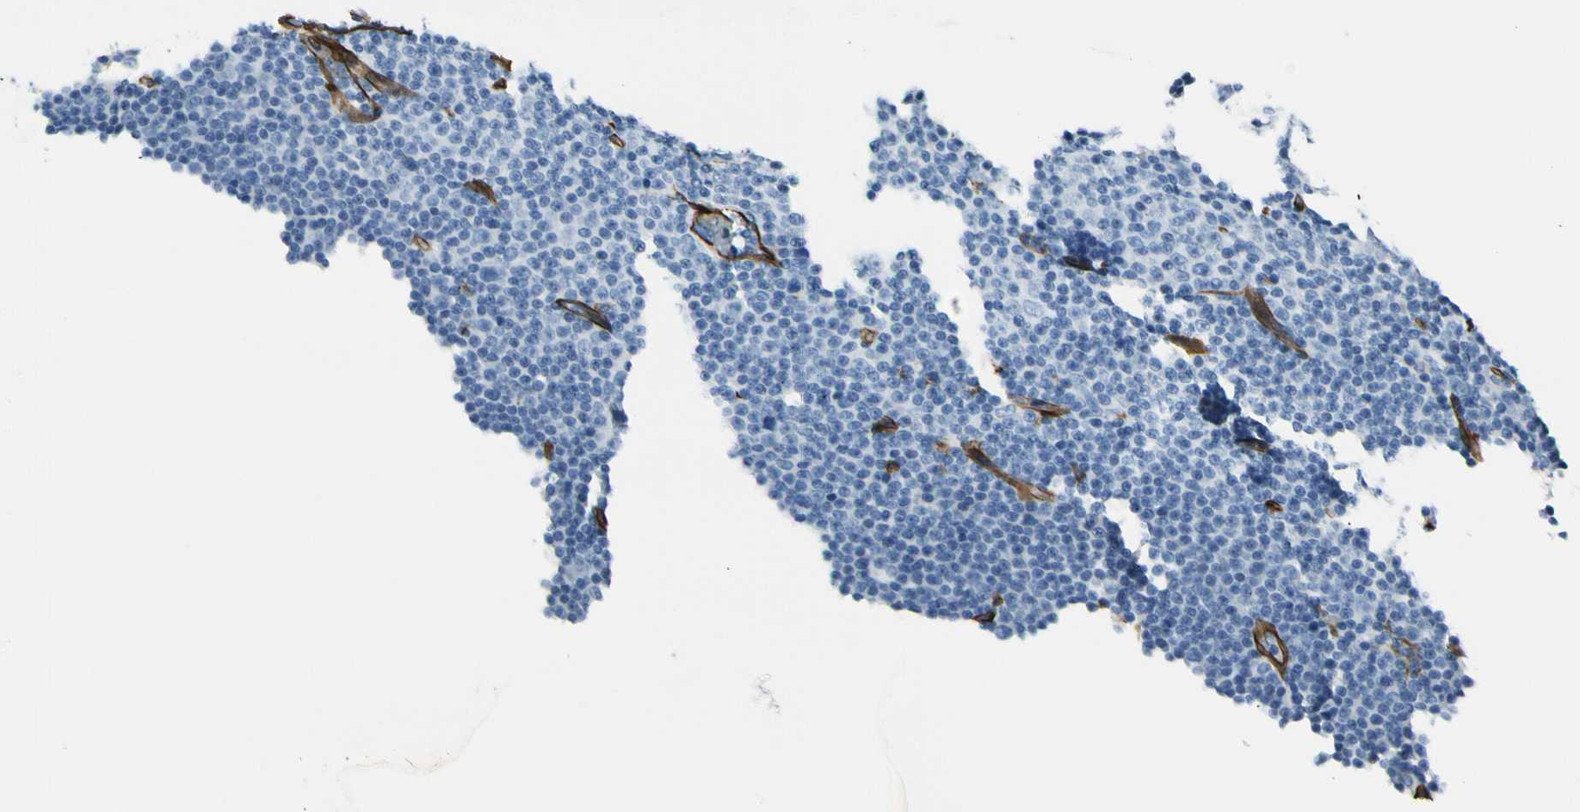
{"staining": {"intensity": "negative", "quantity": "none", "location": "none"}, "tissue": "lymphoma", "cell_type": "Tumor cells", "image_type": "cancer", "snomed": [{"axis": "morphology", "description": "Malignant lymphoma, non-Hodgkin's type, Low grade"}, {"axis": "topography", "description": "Lymph node"}], "caption": "Low-grade malignant lymphoma, non-Hodgkin's type stained for a protein using immunohistochemistry (IHC) shows no expression tumor cells.", "gene": "CD93", "patient": {"sex": "female", "age": 67}}